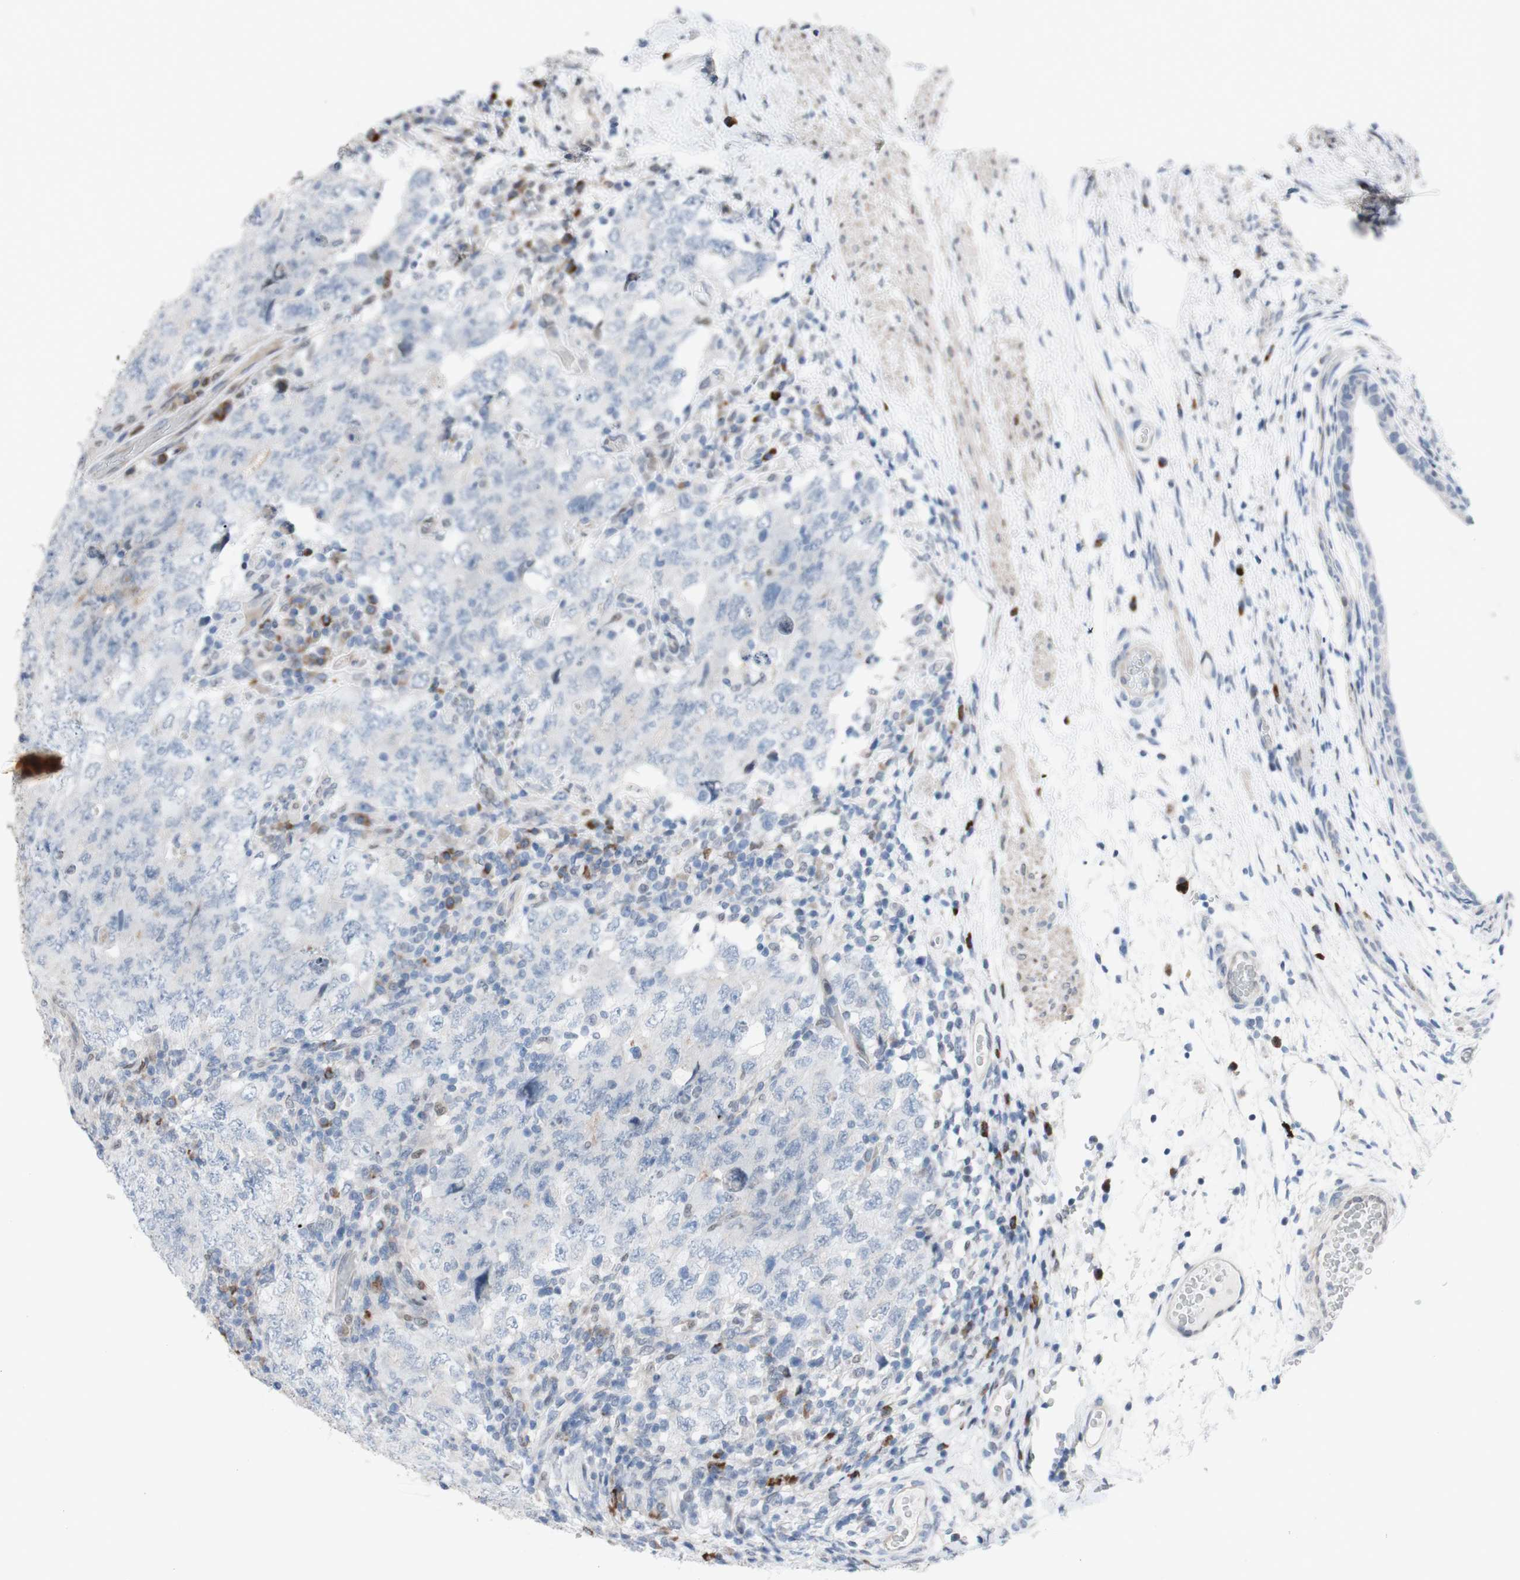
{"staining": {"intensity": "negative", "quantity": "none", "location": "none"}, "tissue": "testis cancer", "cell_type": "Tumor cells", "image_type": "cancer", "snomed": [{"axis": "morphology", "description": "Carcinoma, Embryonal, NOS"}, {"axis": "topography", "description": "Testis"}], "caption": "Photomicrograph shows no protein positivity in tumor cells of testis embryonal carcinoma tissue.", "gene": "PHTF2", "patient": {"sex": "male", "age": 26}}